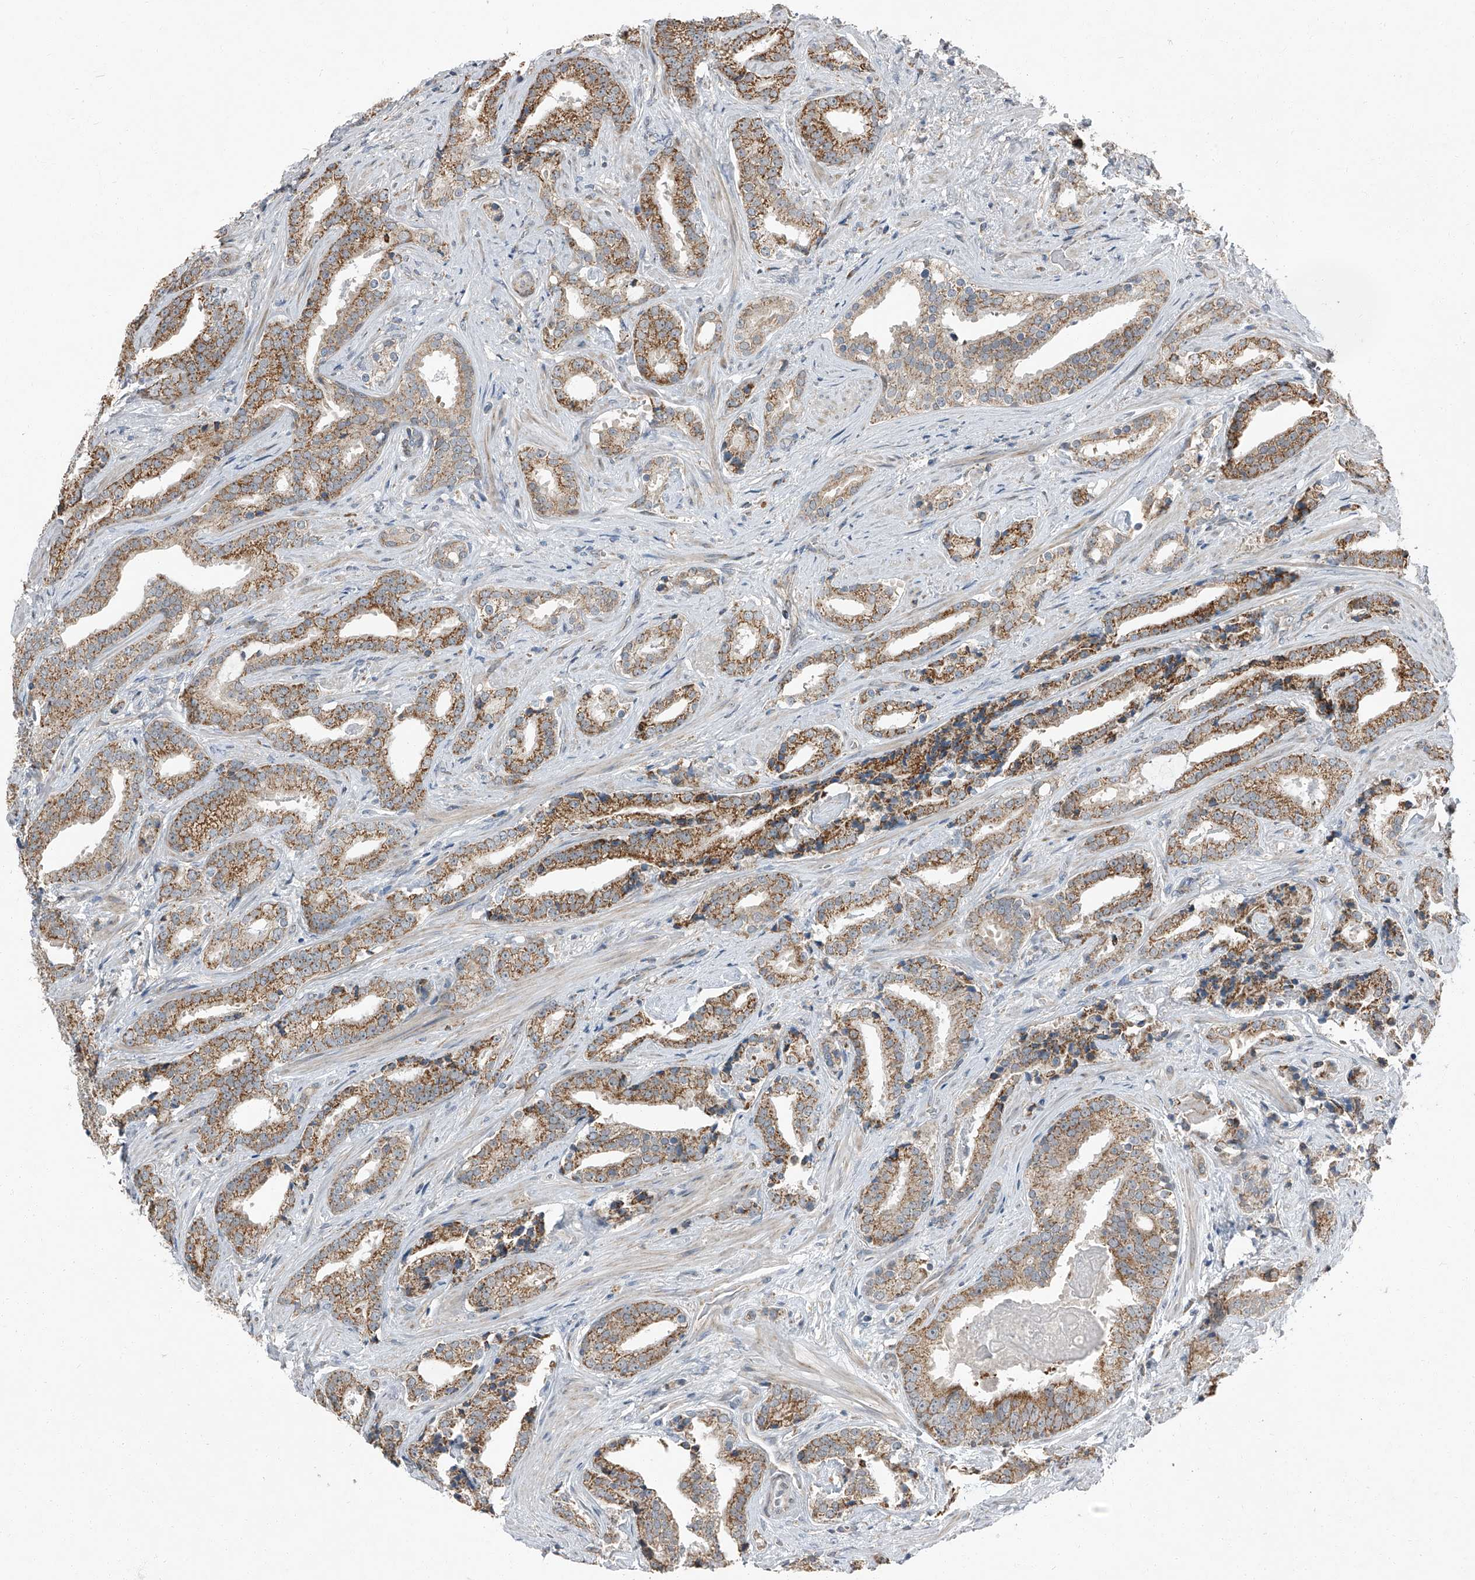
{"staining": {"intensity": "moderate", "quantity": ">75%", "location": "cytoplasmic/membranous"}, "tissue": "prostate cancer", "cell_type": "Tumor cells", "image_type": "cancer", "snomed": [{"axis": "morphology", "description": "Adenocarcinoma, Low grade"}, {"axis": "topography", "description": "Prostate"}], "caption": "Immunohistochemical staining of human prostate cancer displays medium levels of moderate cytoplasmic/membranous expression in approximately >75% of tumor cells.", "gene": "CHRNA7", "patient": {"sex": "male", "age": 67}}